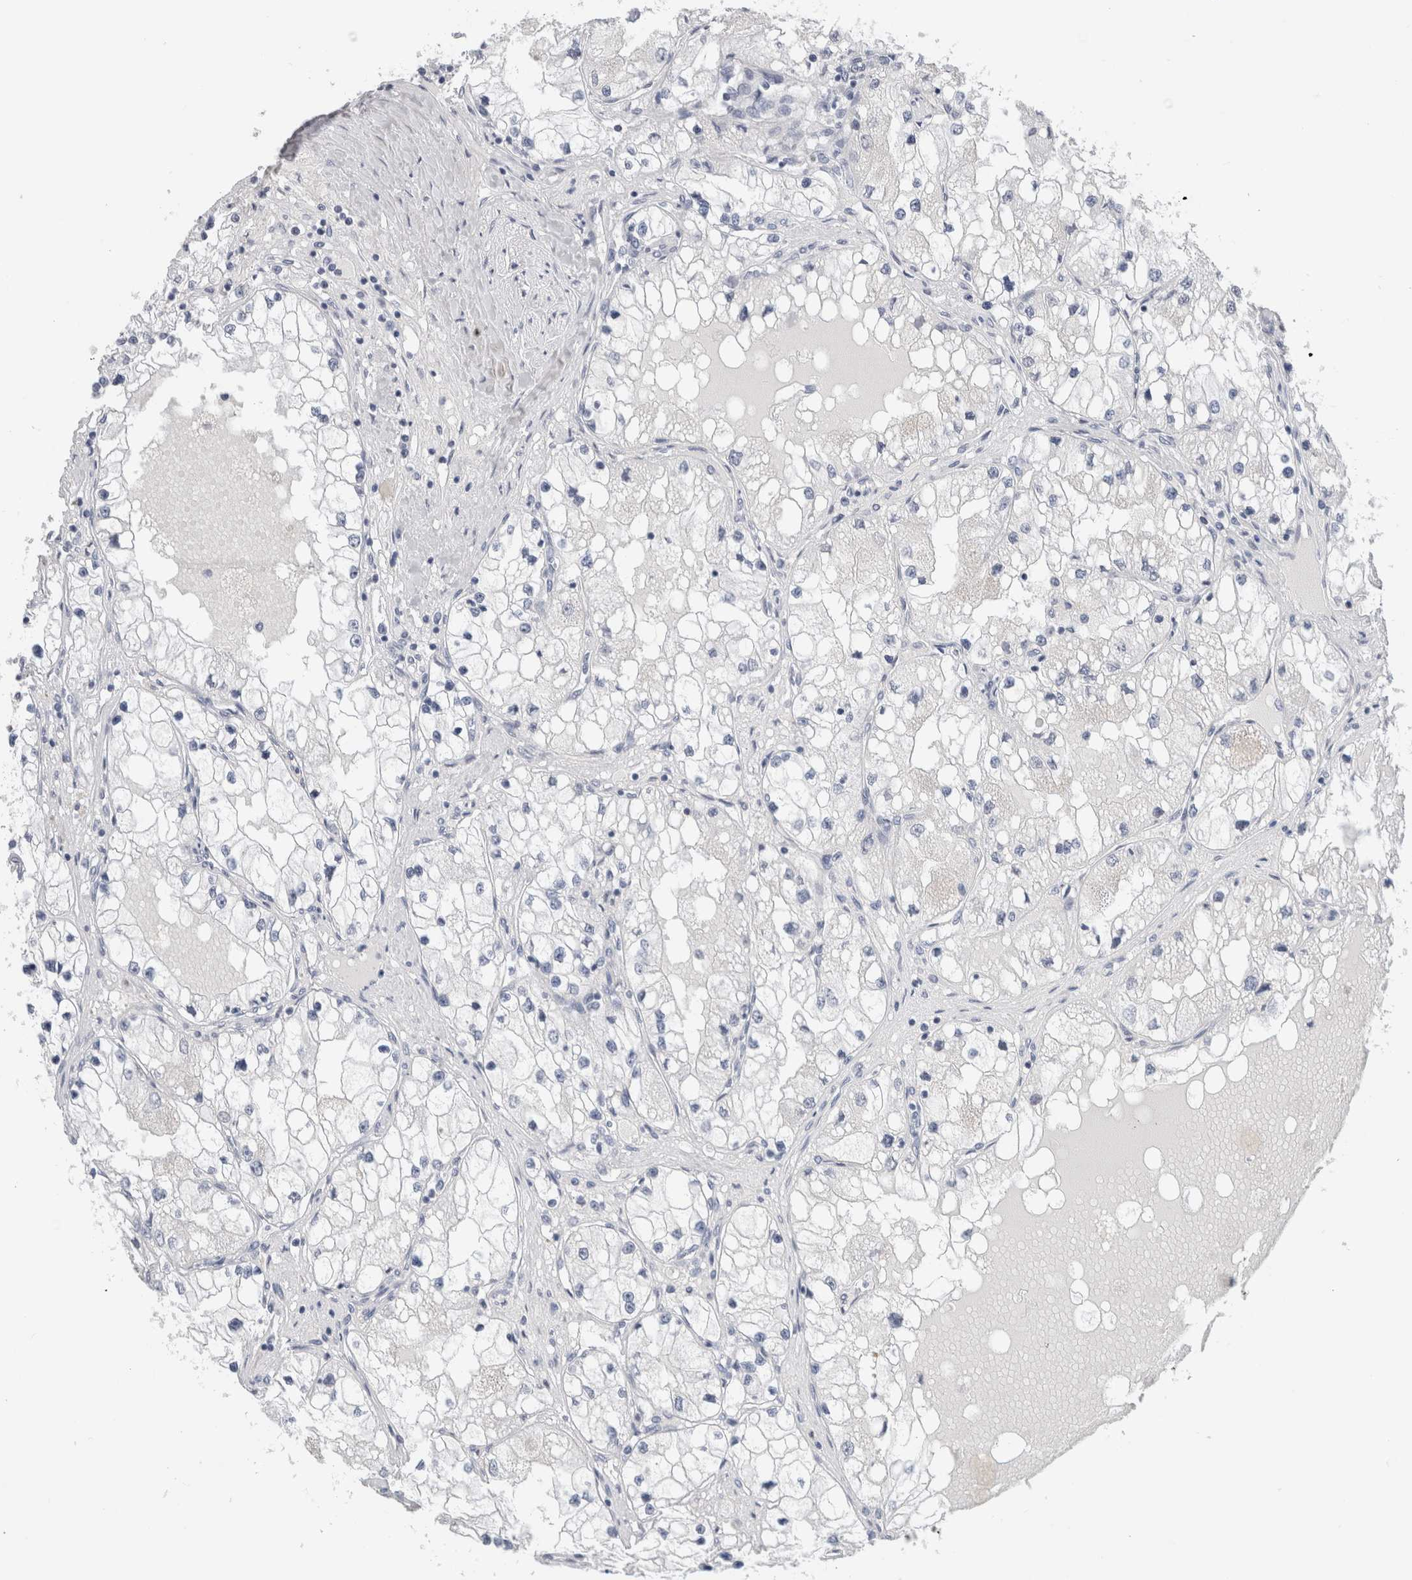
{"staining": {"intensity": "negative", "quantity": "none", "location": "none"}, "tissue": "renal cancer", "cell_type": "Tumor cells", "image_type": "cancer", "snomed": [{"axis": "morphology", "description": "Adenocarcinoma, NOS"}, {"axis": "topography", "description": "Kidney"}], "caption": "The micrograph exhibits no significant positivity in tumor cells of renal adenocarcinoma.", "gene": "BCAN", "patient": {"sex": "male", "age": 68}}